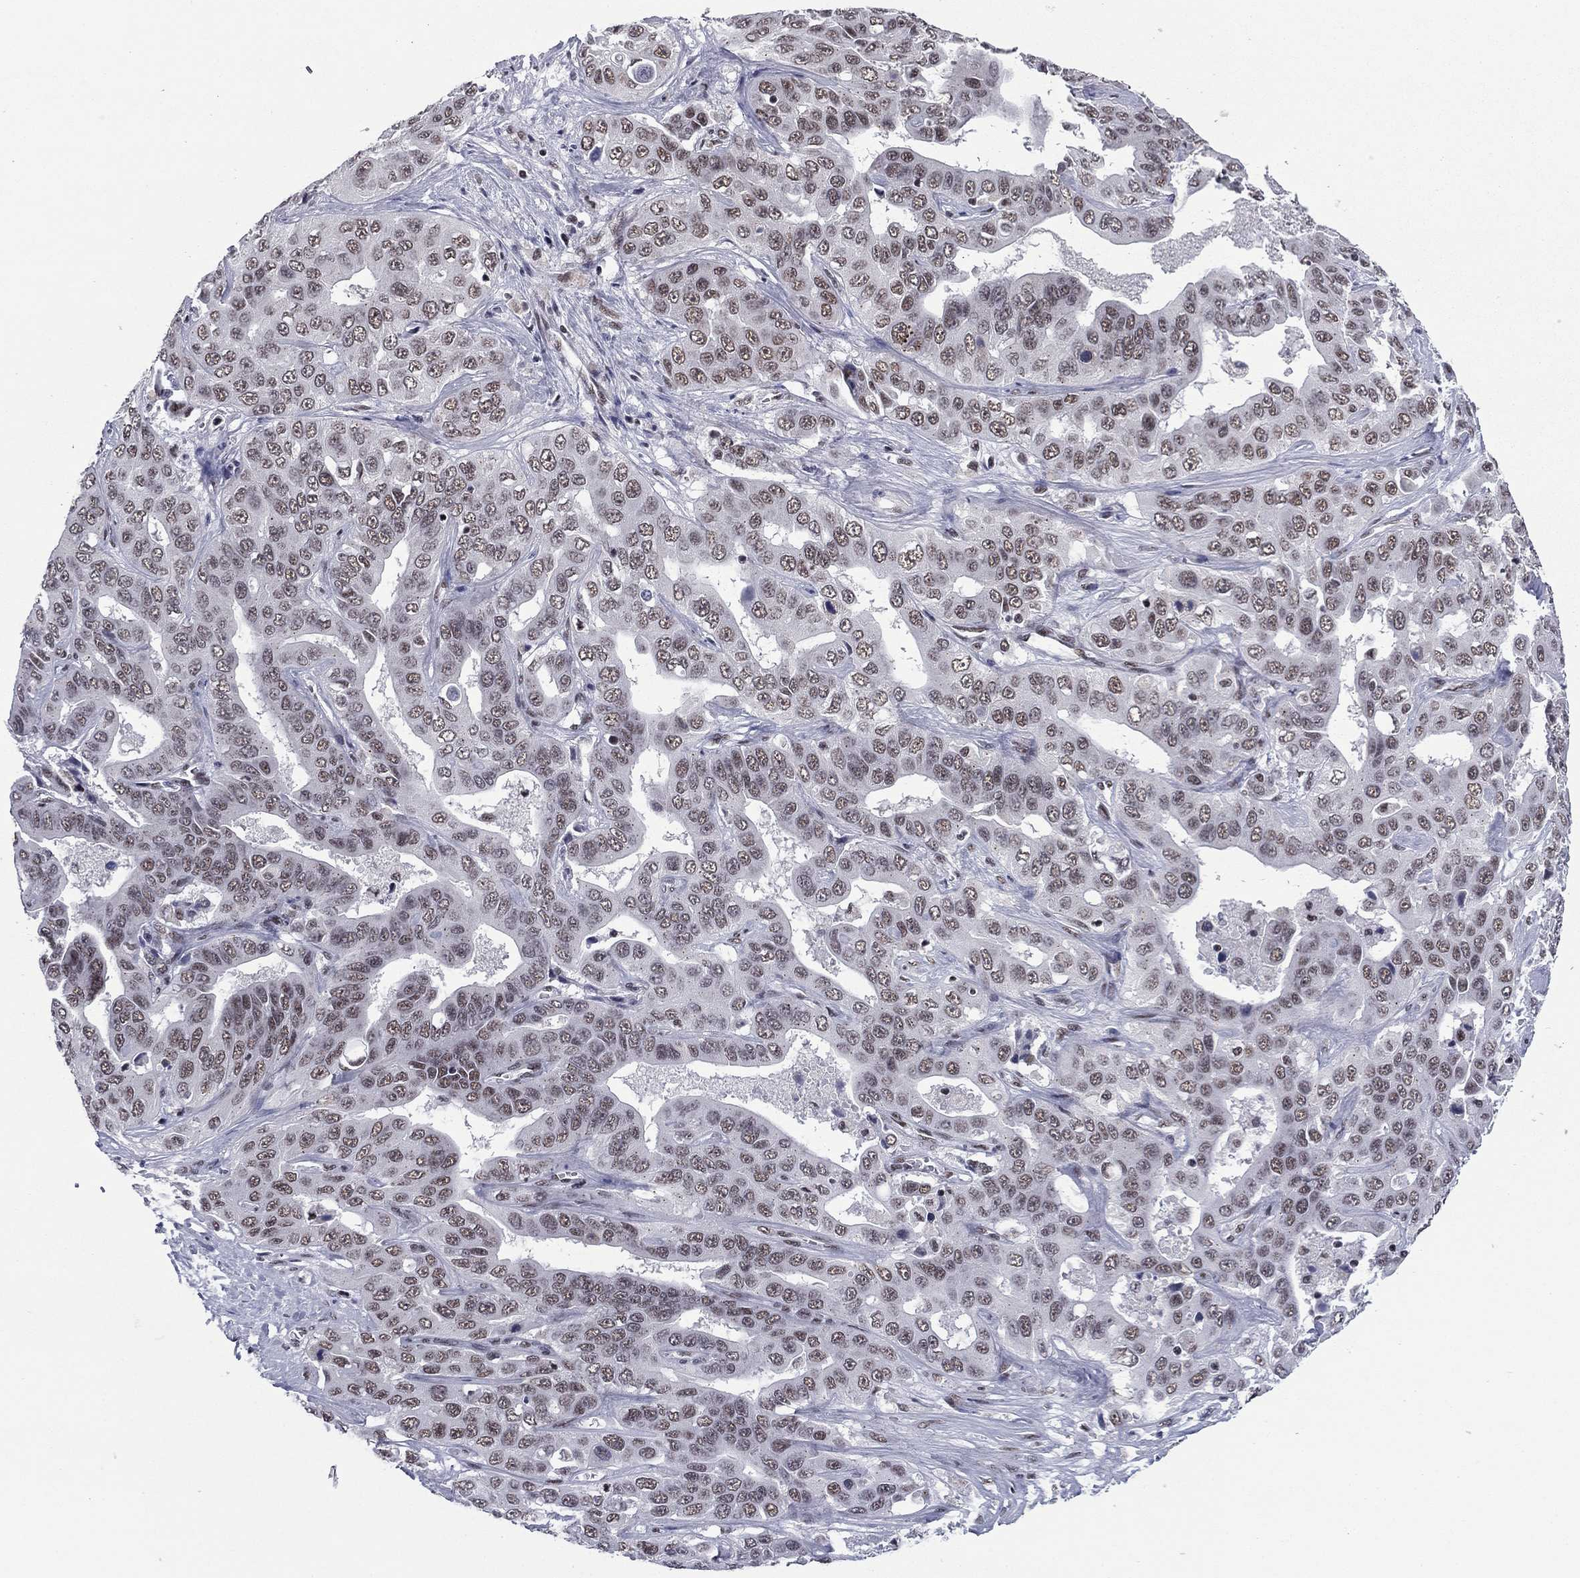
{"staining": {"intensity": "weak", "quantity": "25%-75%", "location": "nuclear"}, "tissue": "liver cancer", "cell_type": "Tumor cells", "image_type": "cancer", "snomed": [{"axis": "morphology", "description": "Cholangiocarcinoma"}, {"axis": "topography", "description": "Liver"}], "caption": "High-magnification brightfield microscopy of liver cancer stained with DAB (3,3'-diaminobenzidine) (brown) and counterstained with hematoxylin (blue). tumor cells exhibit weak nuclear staining is appreciated in approximately25%-75% of cells.", "gene": "ETV5", "patient": {"sex": "female", "age": 52}}